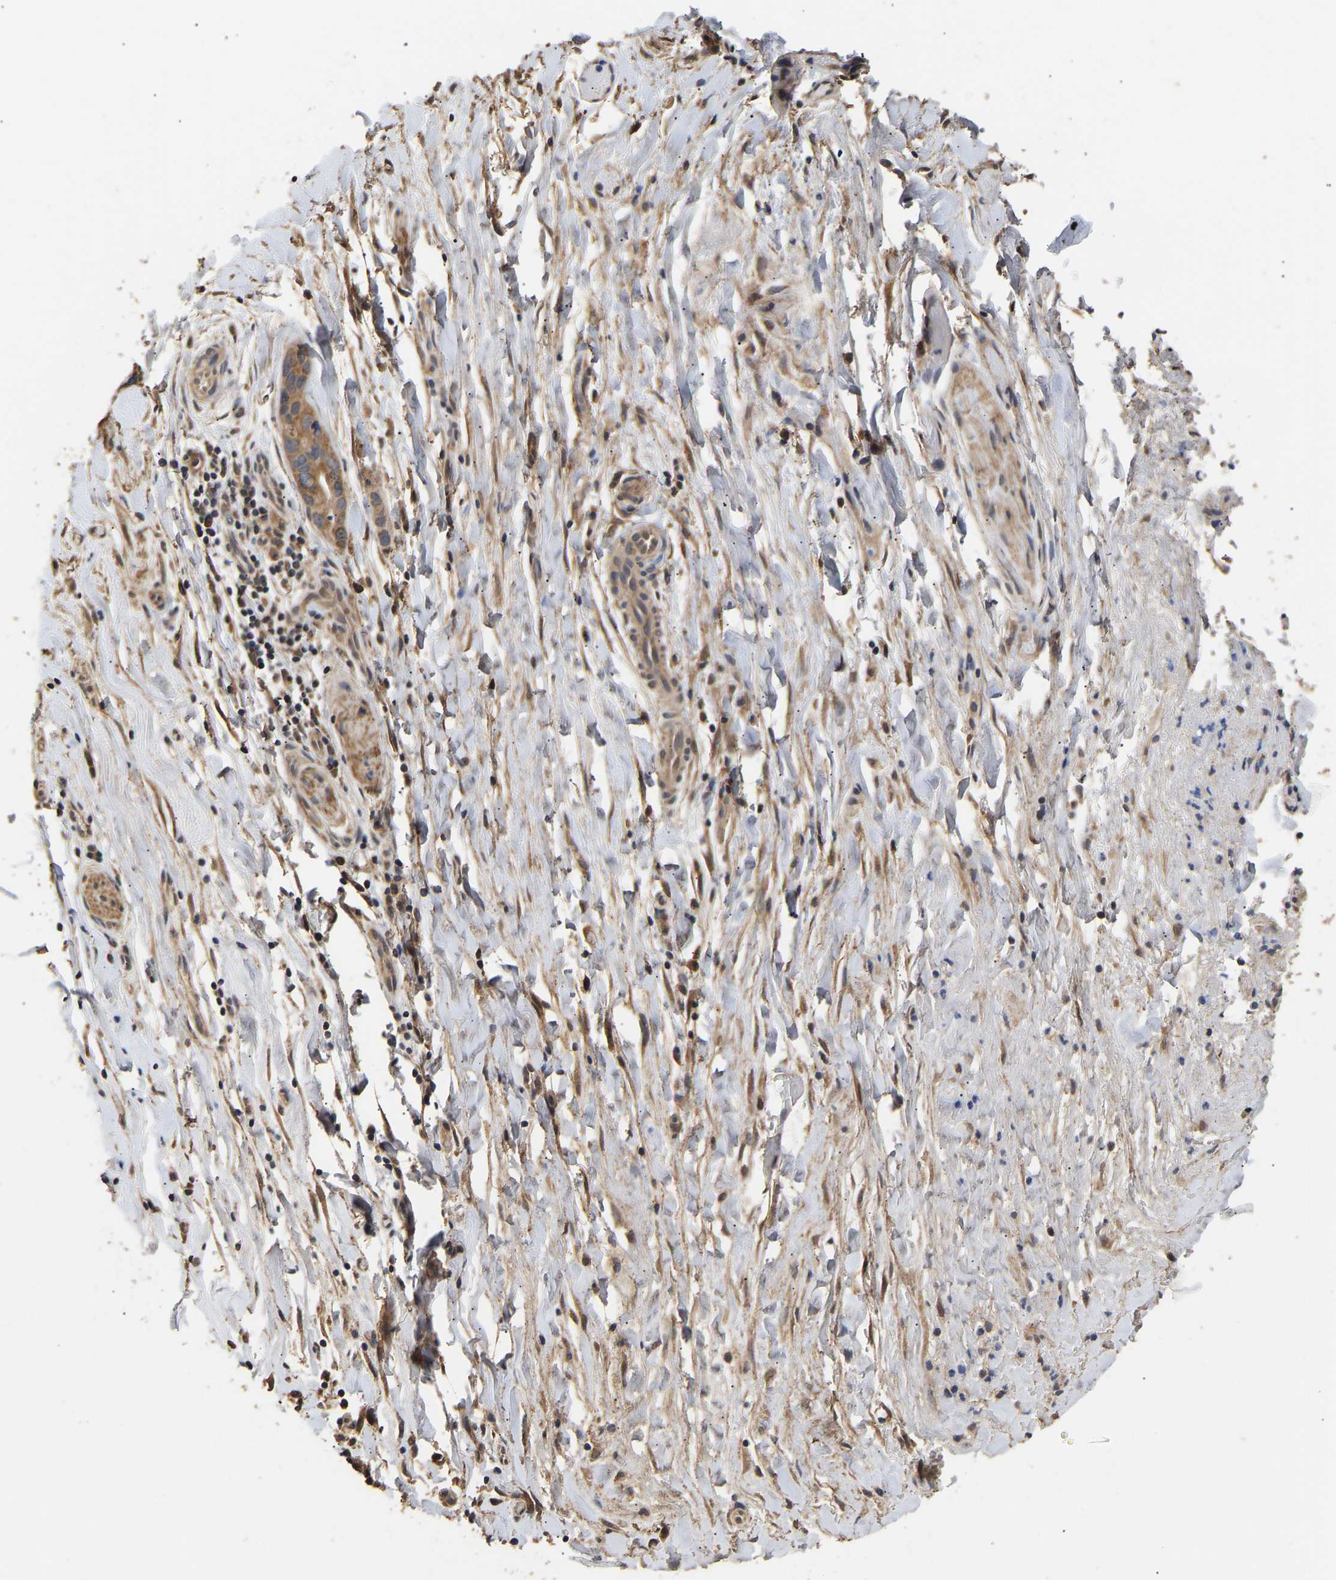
{"staining": {"intensity": "moderate", "quantity": ">75%", "location": "cytoplasmic/membranous"}, "tissue": "liver cancer", "cell_type": "Tumor cells", "image_type": "cancer", "snomed": [{"axis": "morphology", "description": "Cholangiocarcinoma"}, {"axis": "topography", "description": "Liver"}], "caption": "This micrograph reveals IHC staining of cholangiocarcinoma (liver), with medium moderate cytoplasmic/membranous expression in about >75% of tumor cells.", "gene": "ZNF26", "patient": {"sex": "female", "age": 55}}